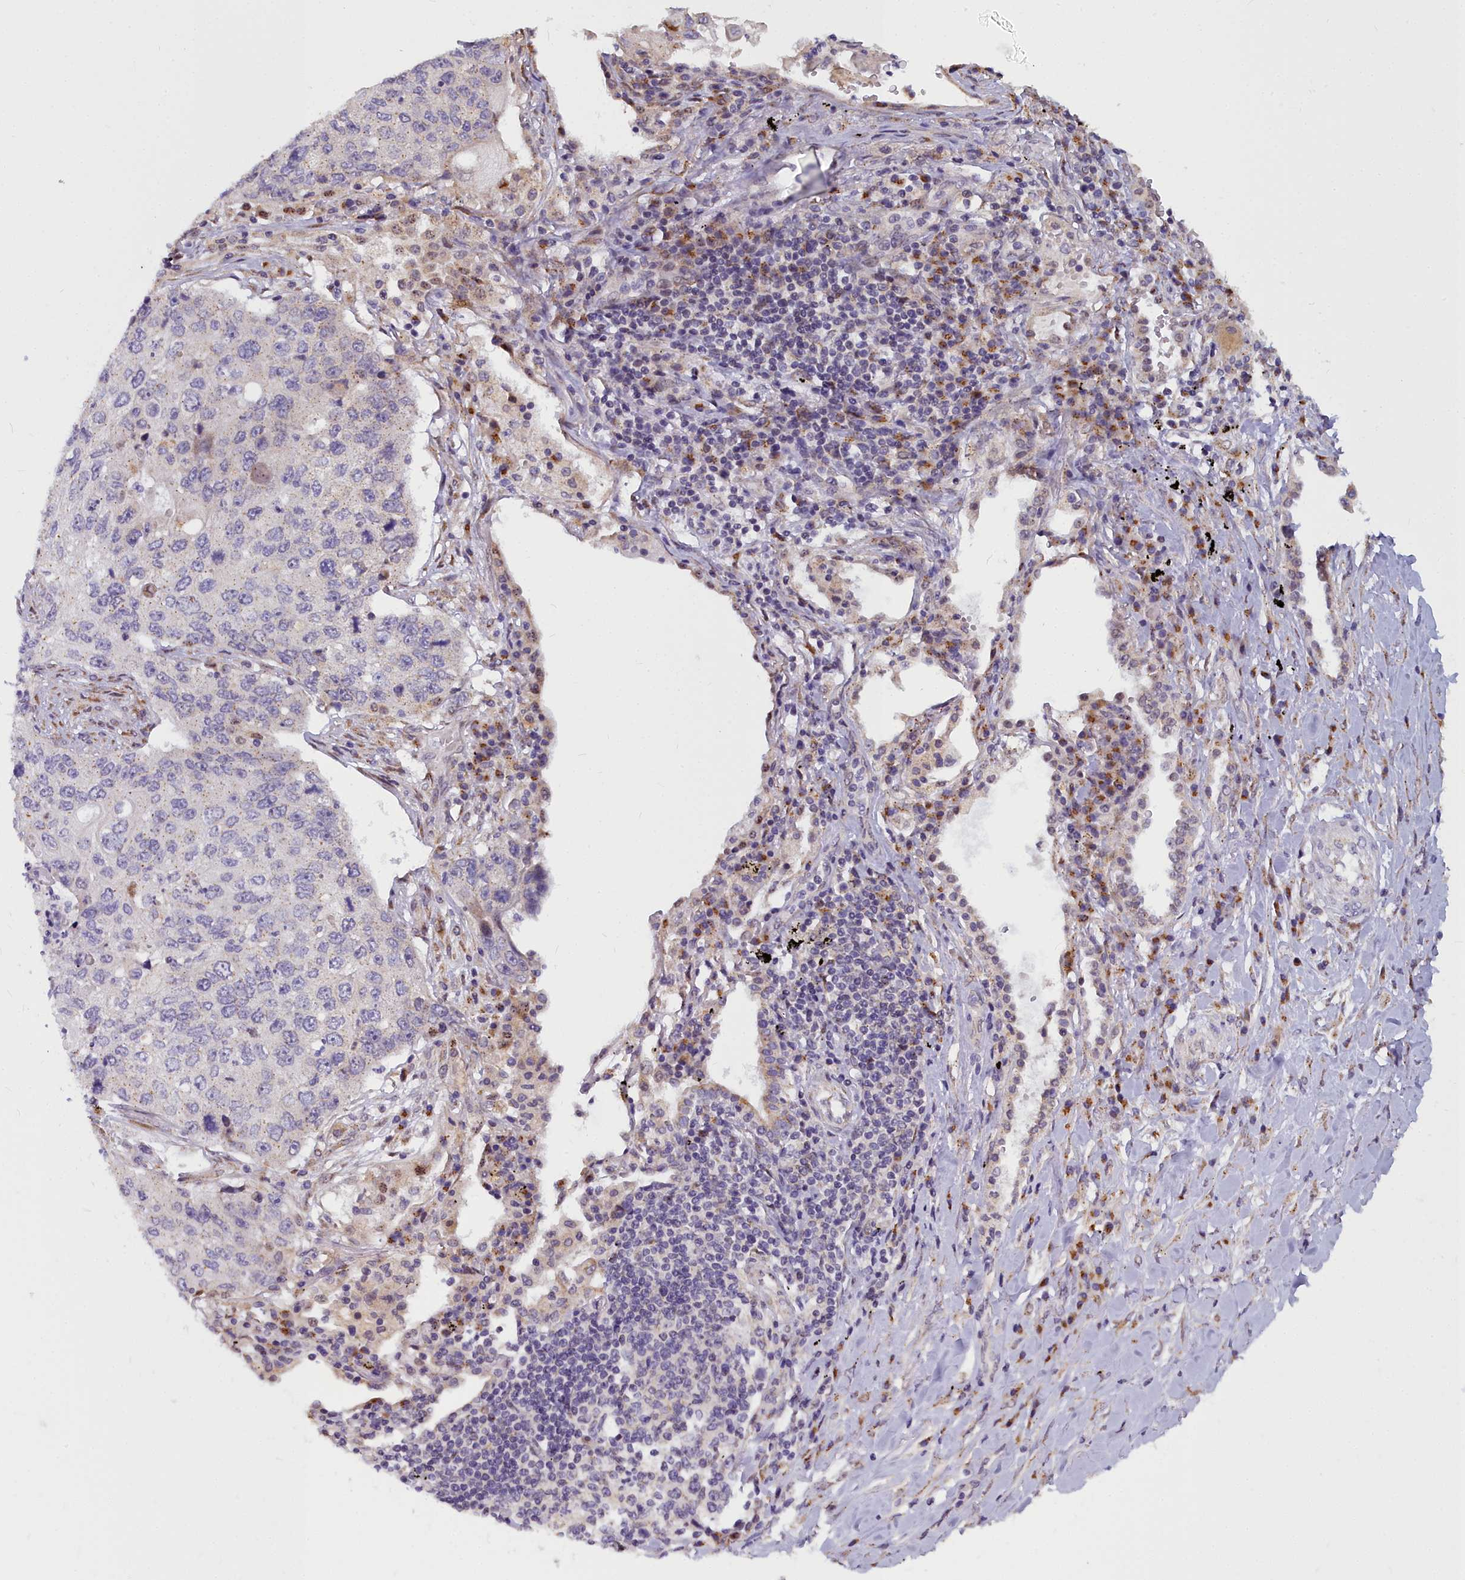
{"staining": {"intensity": "negative", "quantity": "none", "location": "none"}, "tissue": "lung cancer", "cell_type": "Tumor cells", "image_type": "cancer", "snomed": [{"axis": "morphology", "description": "Squamous cell carcinoma, NOS"}, {"axis": "topography", "description": "Lung"}], "caption": "IHC photomicrograph of neoplastic tissue: lung cancer stained with DAB (3,3'-diaminobenzidine) demonstrates no significant protein expression in tumor cells.", "gene": "WDPCP", "patient": {"sex": "female", "age": 63}}